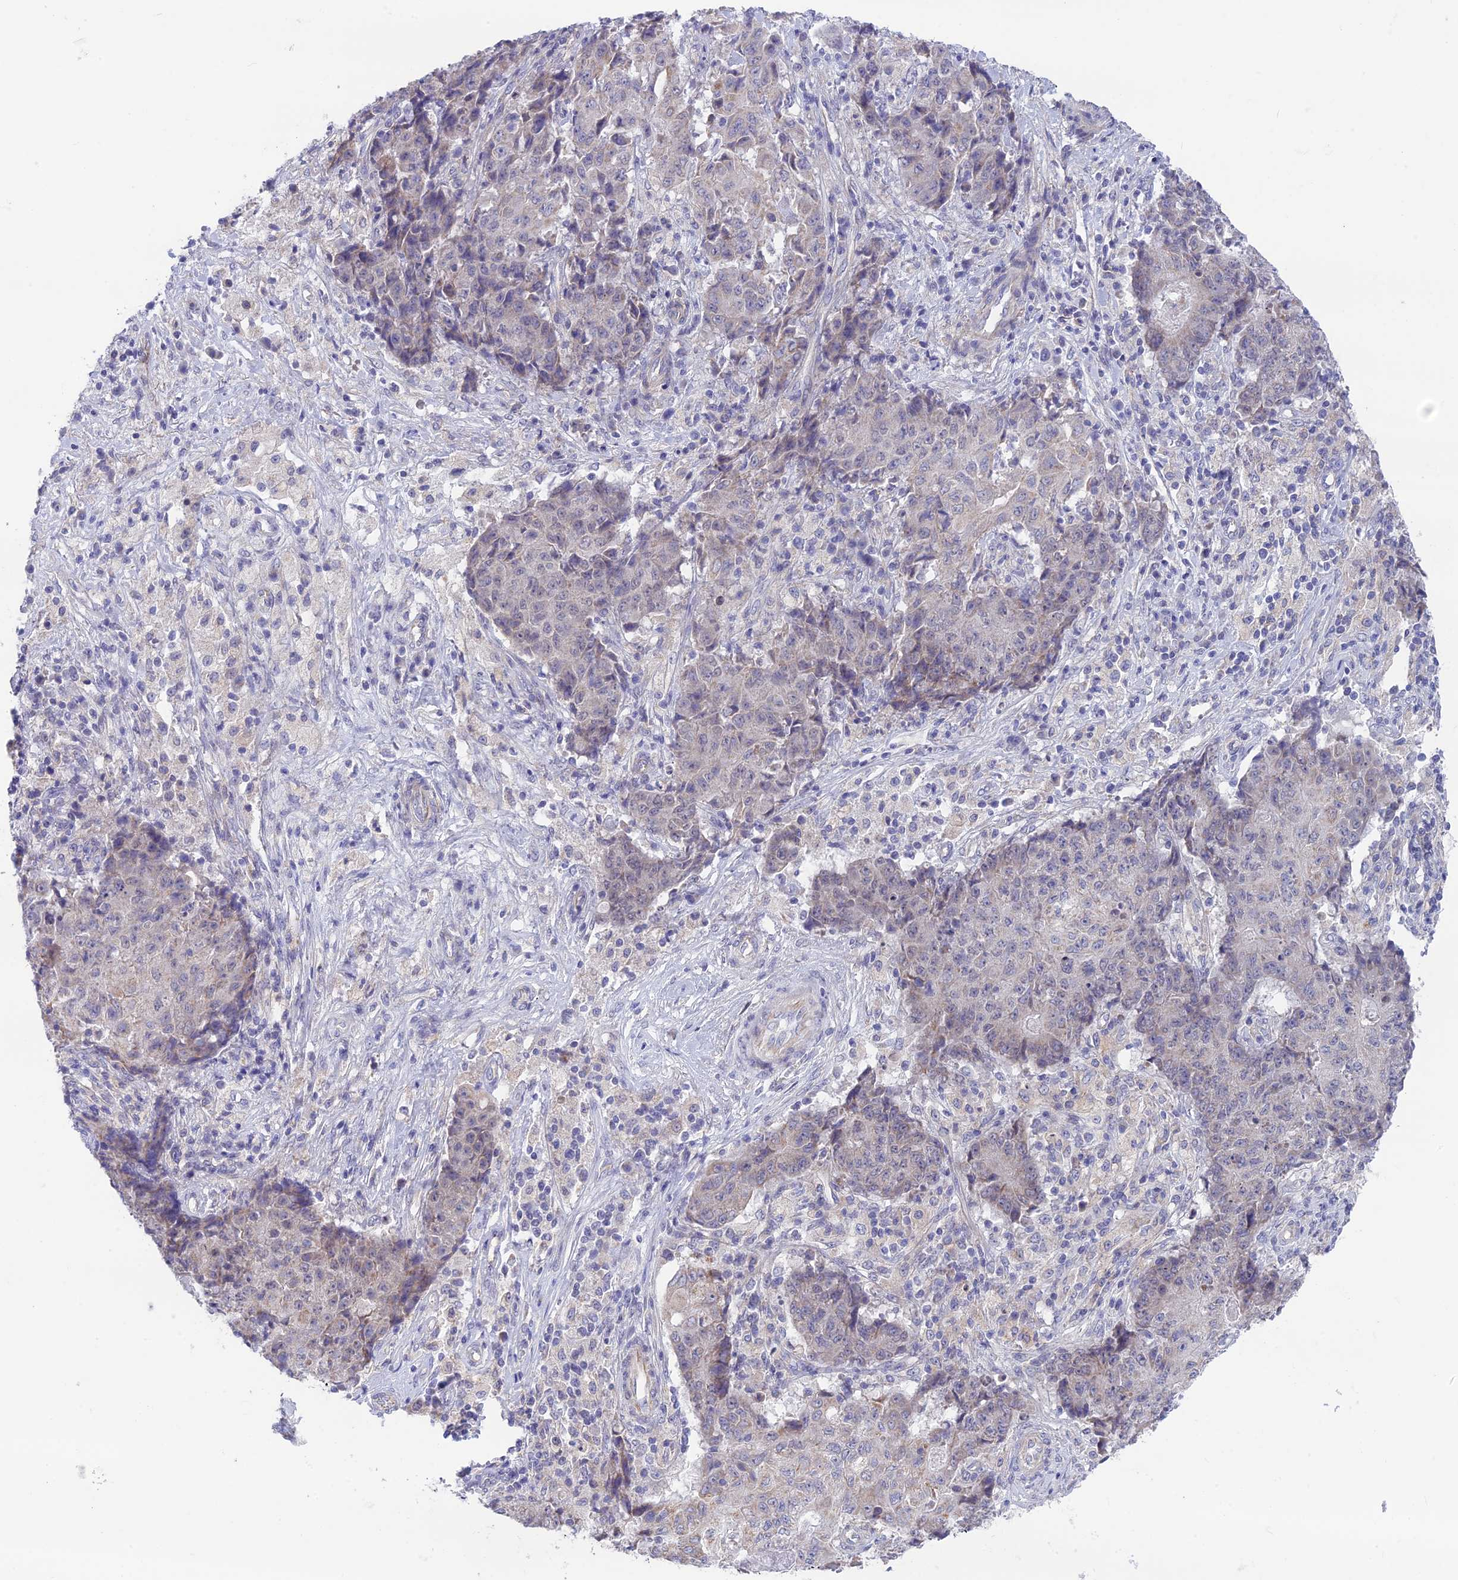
{"staining": {"intensity": "moderate", "quantity": "<25%", "location": "cytoplasmic/membranous"}, "tissue": "ovarian cancer", "cell_type": "Tumor cells", "image_type": "cancer", "snomed": [{"axis": "morphology", "description": "Carcinoma, endometroid"}, {"axis": "topography", "description": "Ovary"}], "caption": "Endometroid carcinoma (ovarian) stained with IHC exhibits moderate cytoplasmic/membranous positivity in approximately <25% of tumor cells.", "gene": "PLAC9", "patient": {"sex": "female", "age": 42}}